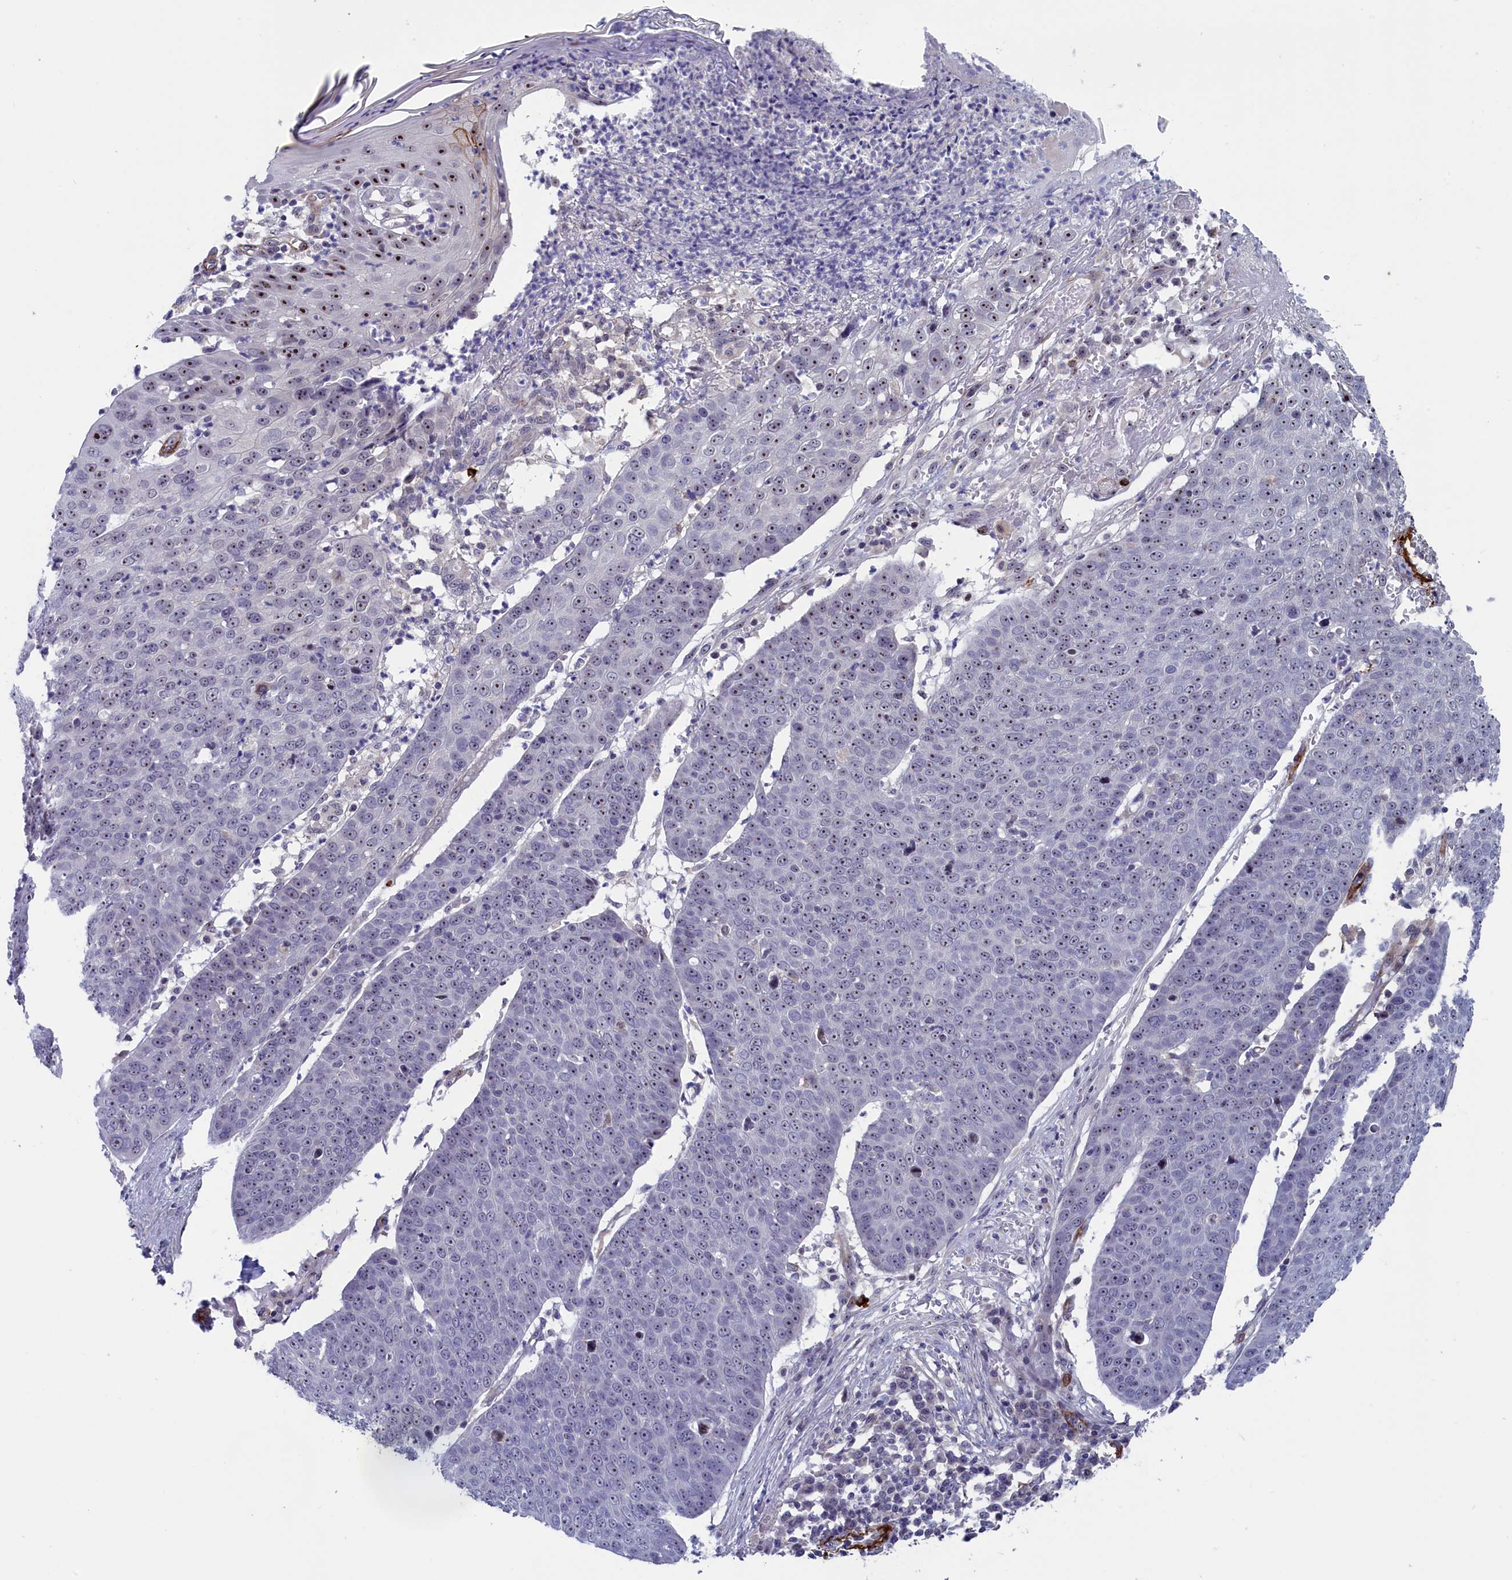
{"staining": {"intensity": "moderate", "quantity": "25%-75%", "location": "nuclear"}, "tissue": "skin cancer", "cell_type": "Tumor cells", "image_type": "cancer", "snomed": [{"axis": "morphology", "description": "Squamous cell carcinoma, NOS"}, {"axis": "topography", "description": "Skin"}], "caption": "A medium amount of moderate nuclear positivity is appreciated in about 25%-75% of tumor cells in skin cancer tissue.", "gene": "PPAN", "patient": {"sex": "male", "age": 71}}